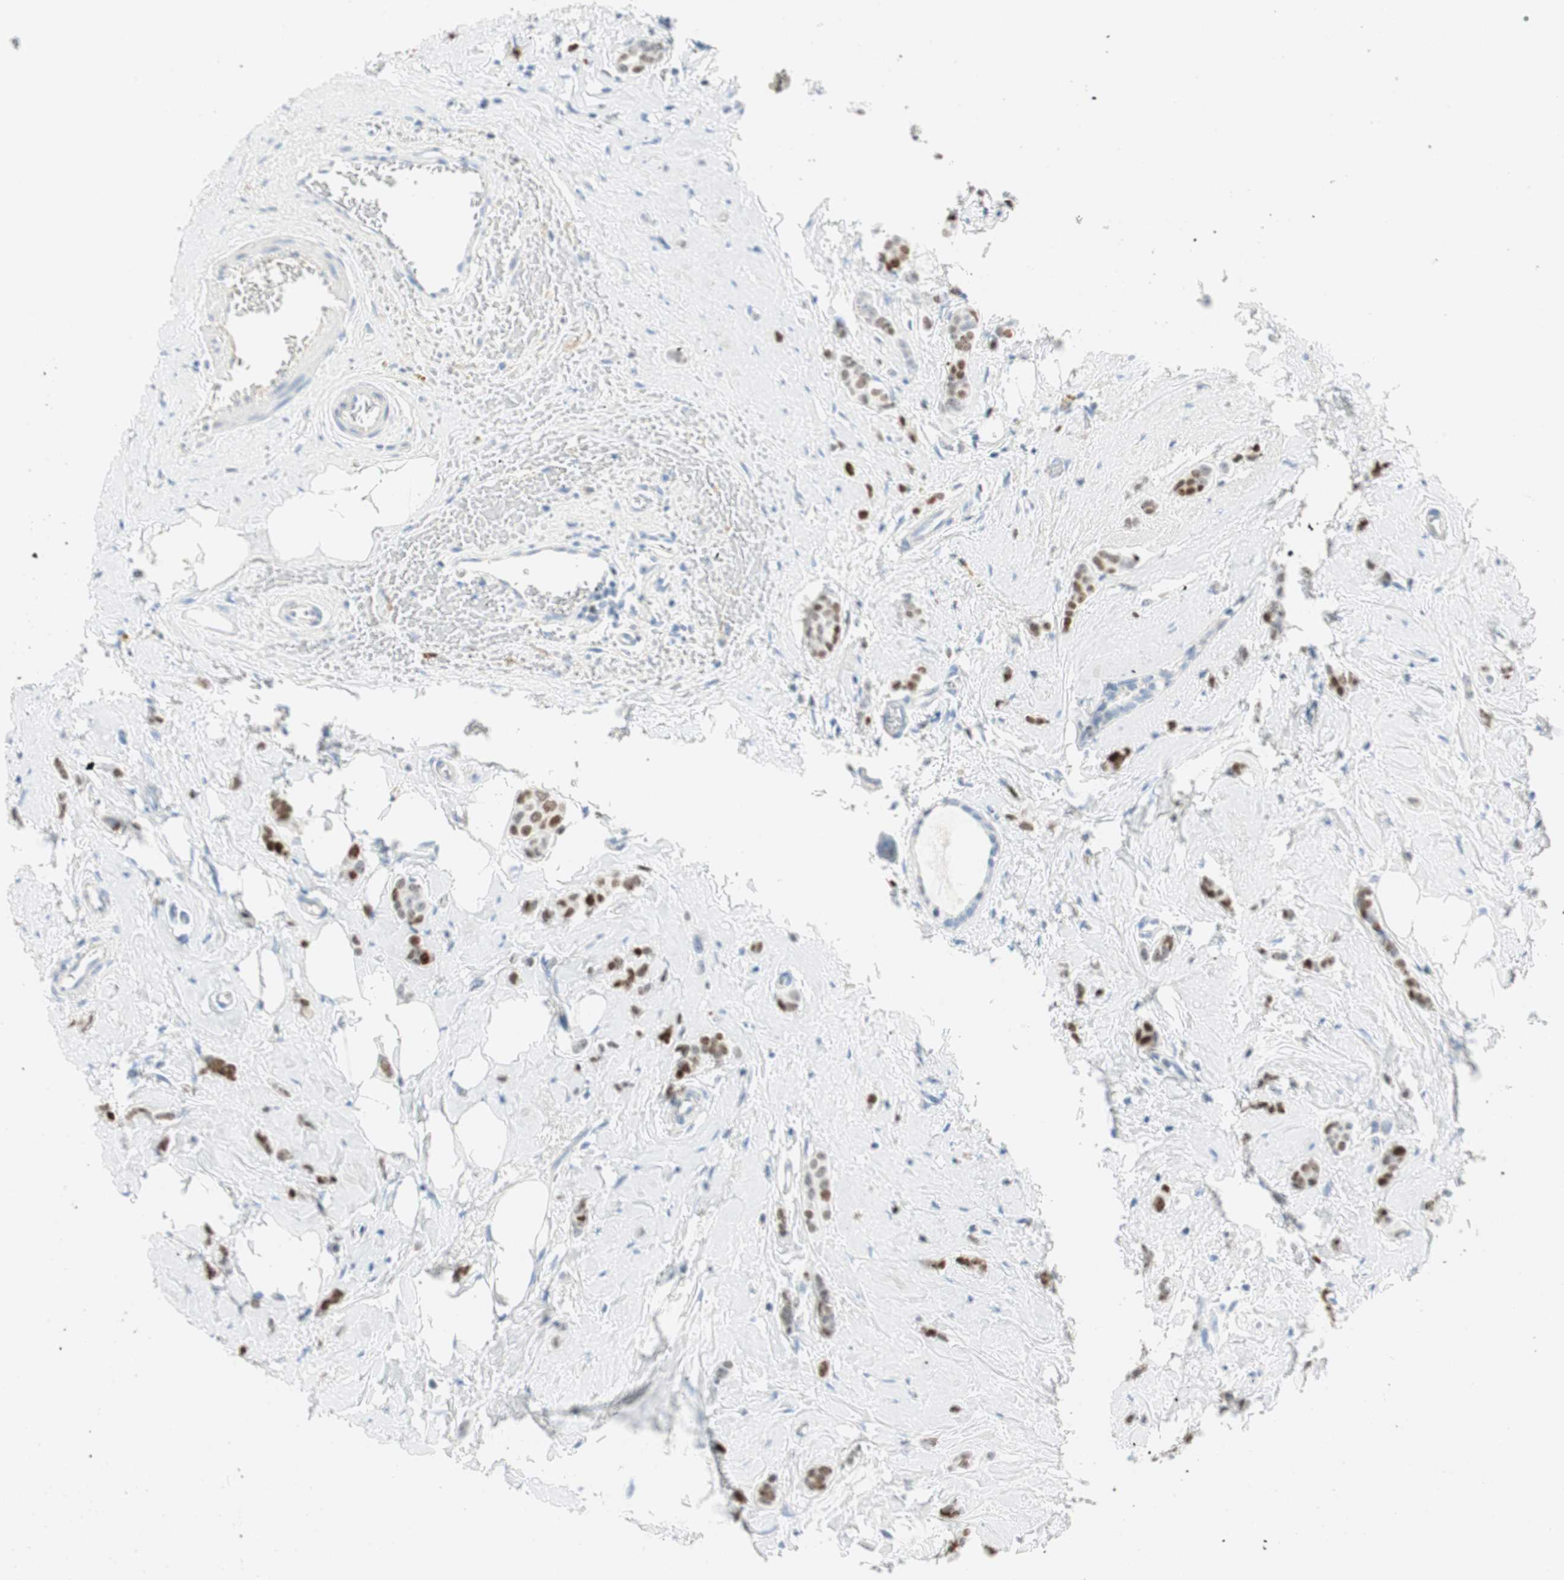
{"staining": {"intensity": "moderate", "quantity": "25%-75%", "location": "nuclear"}, "tissue": "breast cancer", "cell_type": "Tumor cells", "image_type": "cancer", "snomed": [{"axis": "morphology", "description": "Lobular carcinoma"}, {"axis": "topography", "description": "Breast"}], "caption": "Immunohistochemical staining of breast cancer (lobular carcinoma) shows medium levels of moderate nuclear protein positivity in approximately 25%-75% of tumor cells.", "gene": "EZH2", "patient": {"sex": "female", "age": 60}}